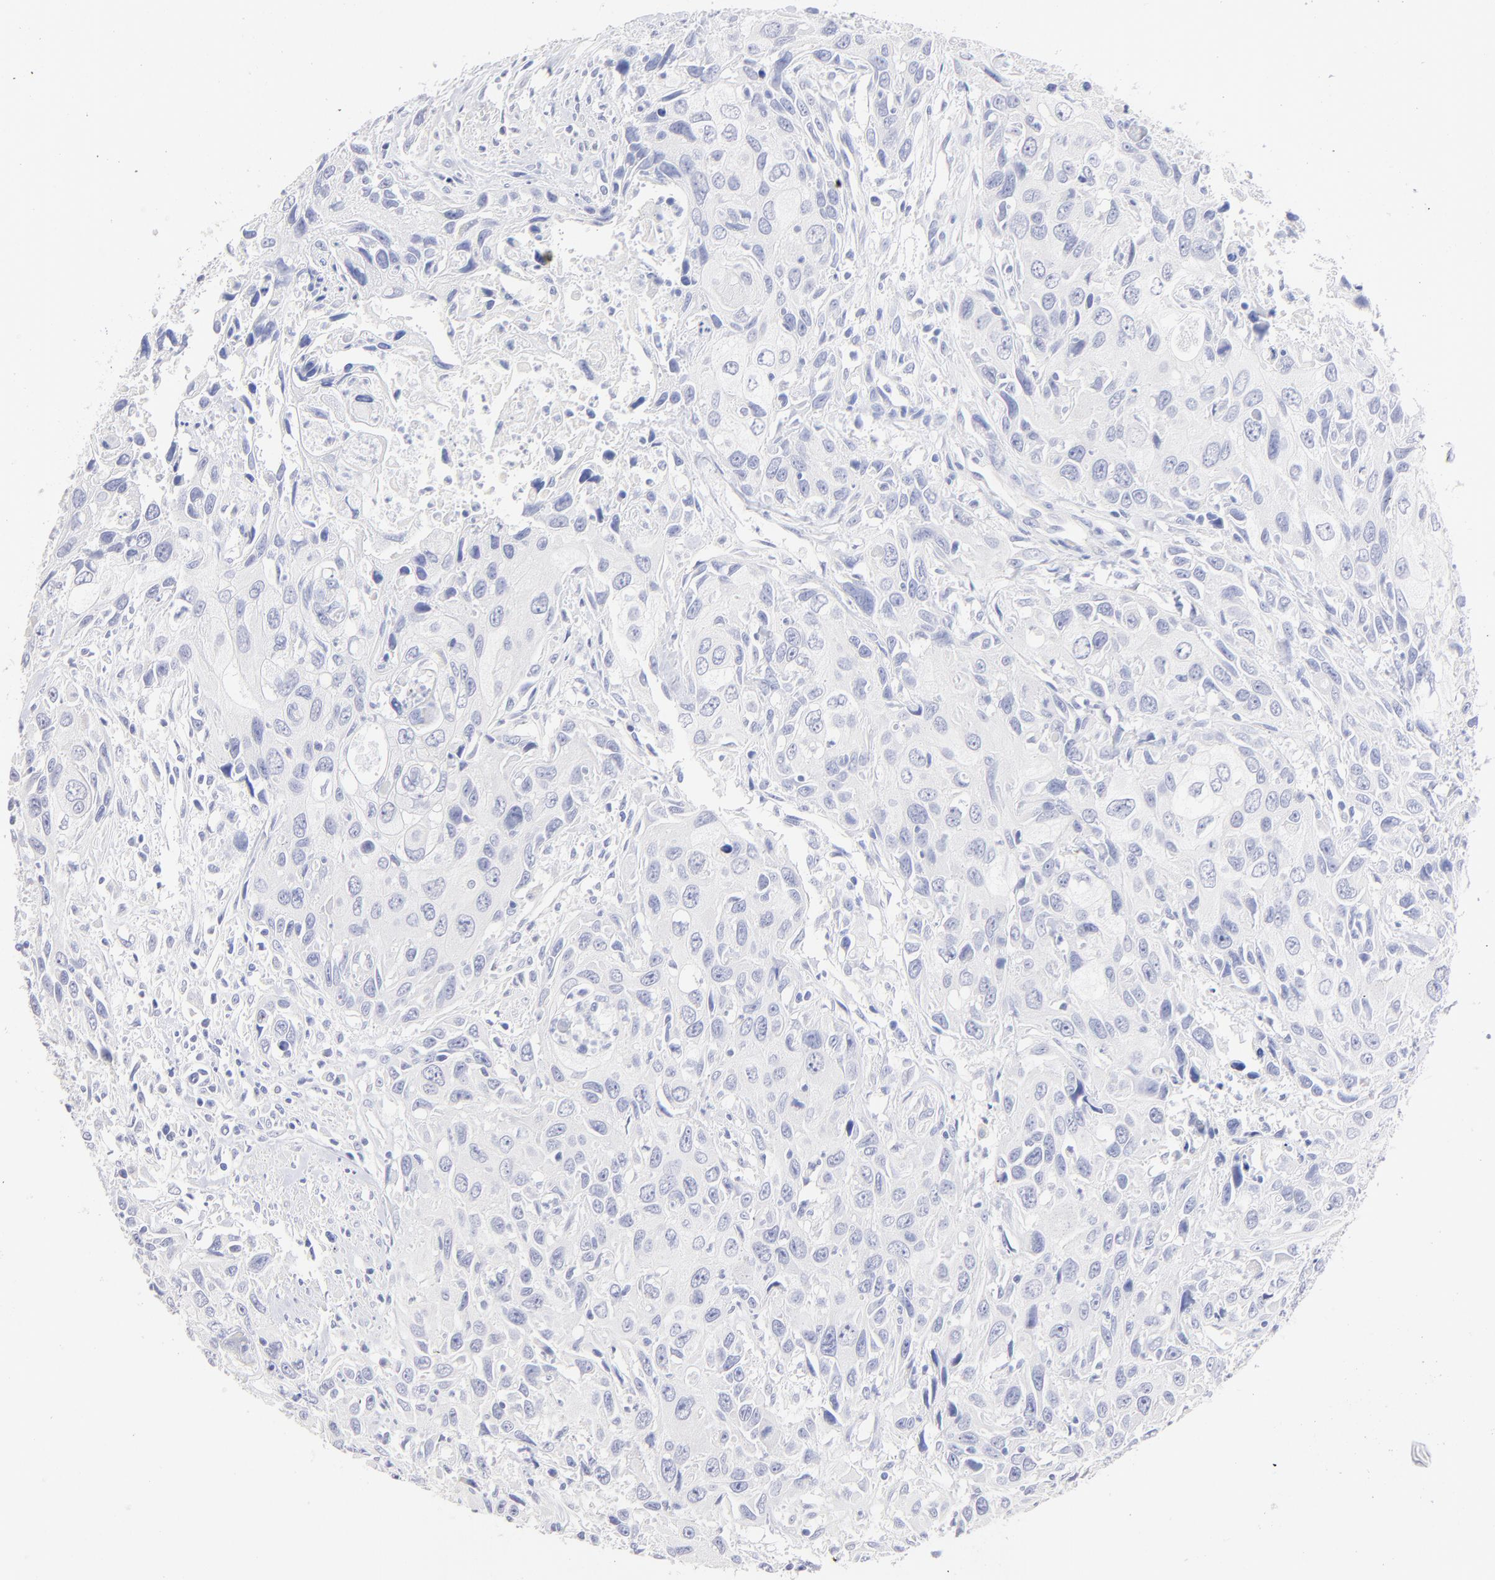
{"staining": {"intensity": "negative", "quantity": "none", "location": "none"}, "tissue": "urothelial cancer", "cell_type": "Tumor cells", "image_type": "cancer", "snomed": [{"axis": "morphology", "description": "Urothelial carcinoma, High grade"}, {"axis": "topography", "description": "Urinary bladder"}], "caption": "There is no significant positivity in tumor cells of urothelial carcinoma (high-grade).", "gene": "CFAP57", "patient": {"sex": "male", "age": 71}}